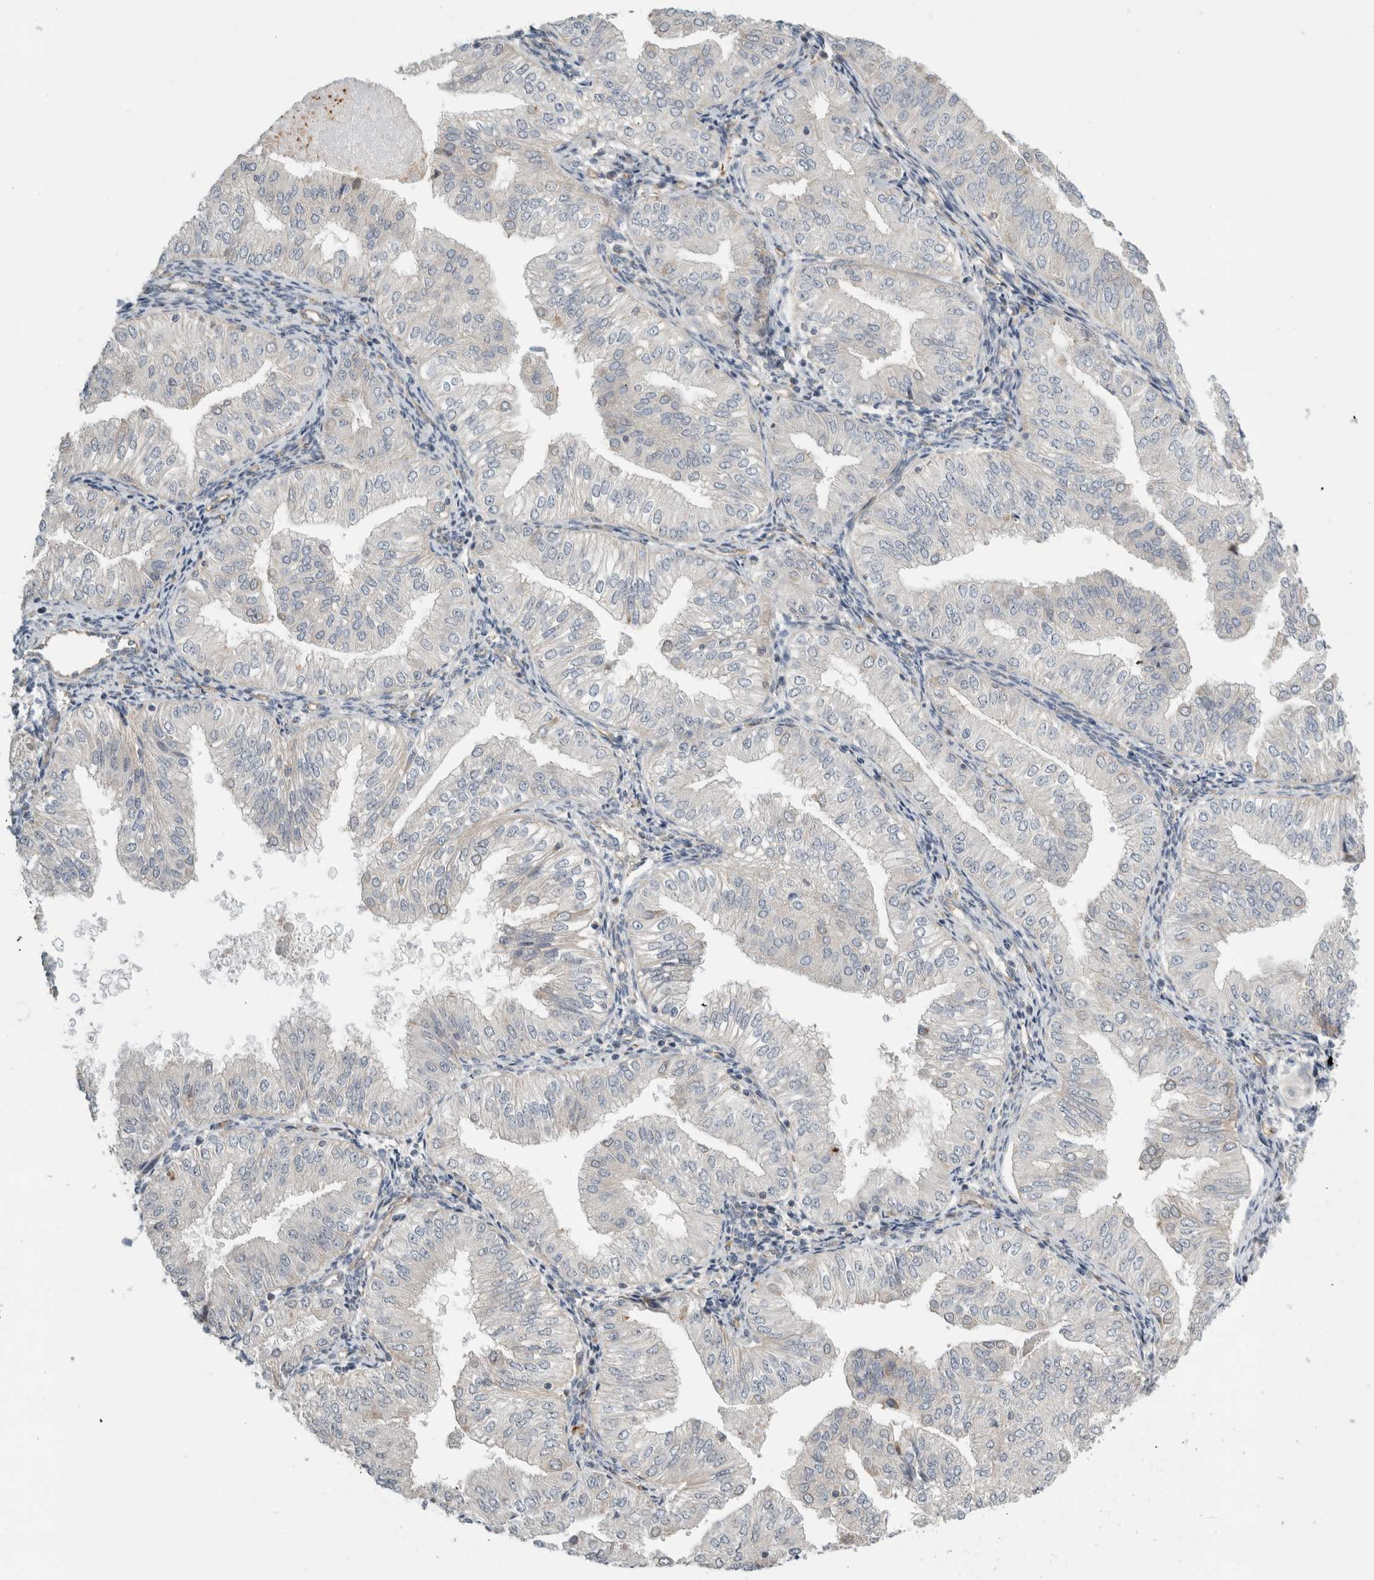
{"staining": {"intensity": "negative", "quantity": "none", "location": "none"}, "tissue": "endometrial cancer", "cell_type": "Tumor cells", "image_type": "cancer", "snomed": [{"axis": "morphology", "description": "Normal tissue, NOS"}, {"axis": "morphology", "description": "Adenocarcinoma, NOS"}, {"axis": "topography", "description": "Endometrium"}], "caption": "A high-resolution micrograph shows IHC staining of adenocarcinoma (endometrial), which demonstrates no significant positivity in tumor cells.", "gene": "KPNA5", "patient": {"sex": "female", "age": 53}}